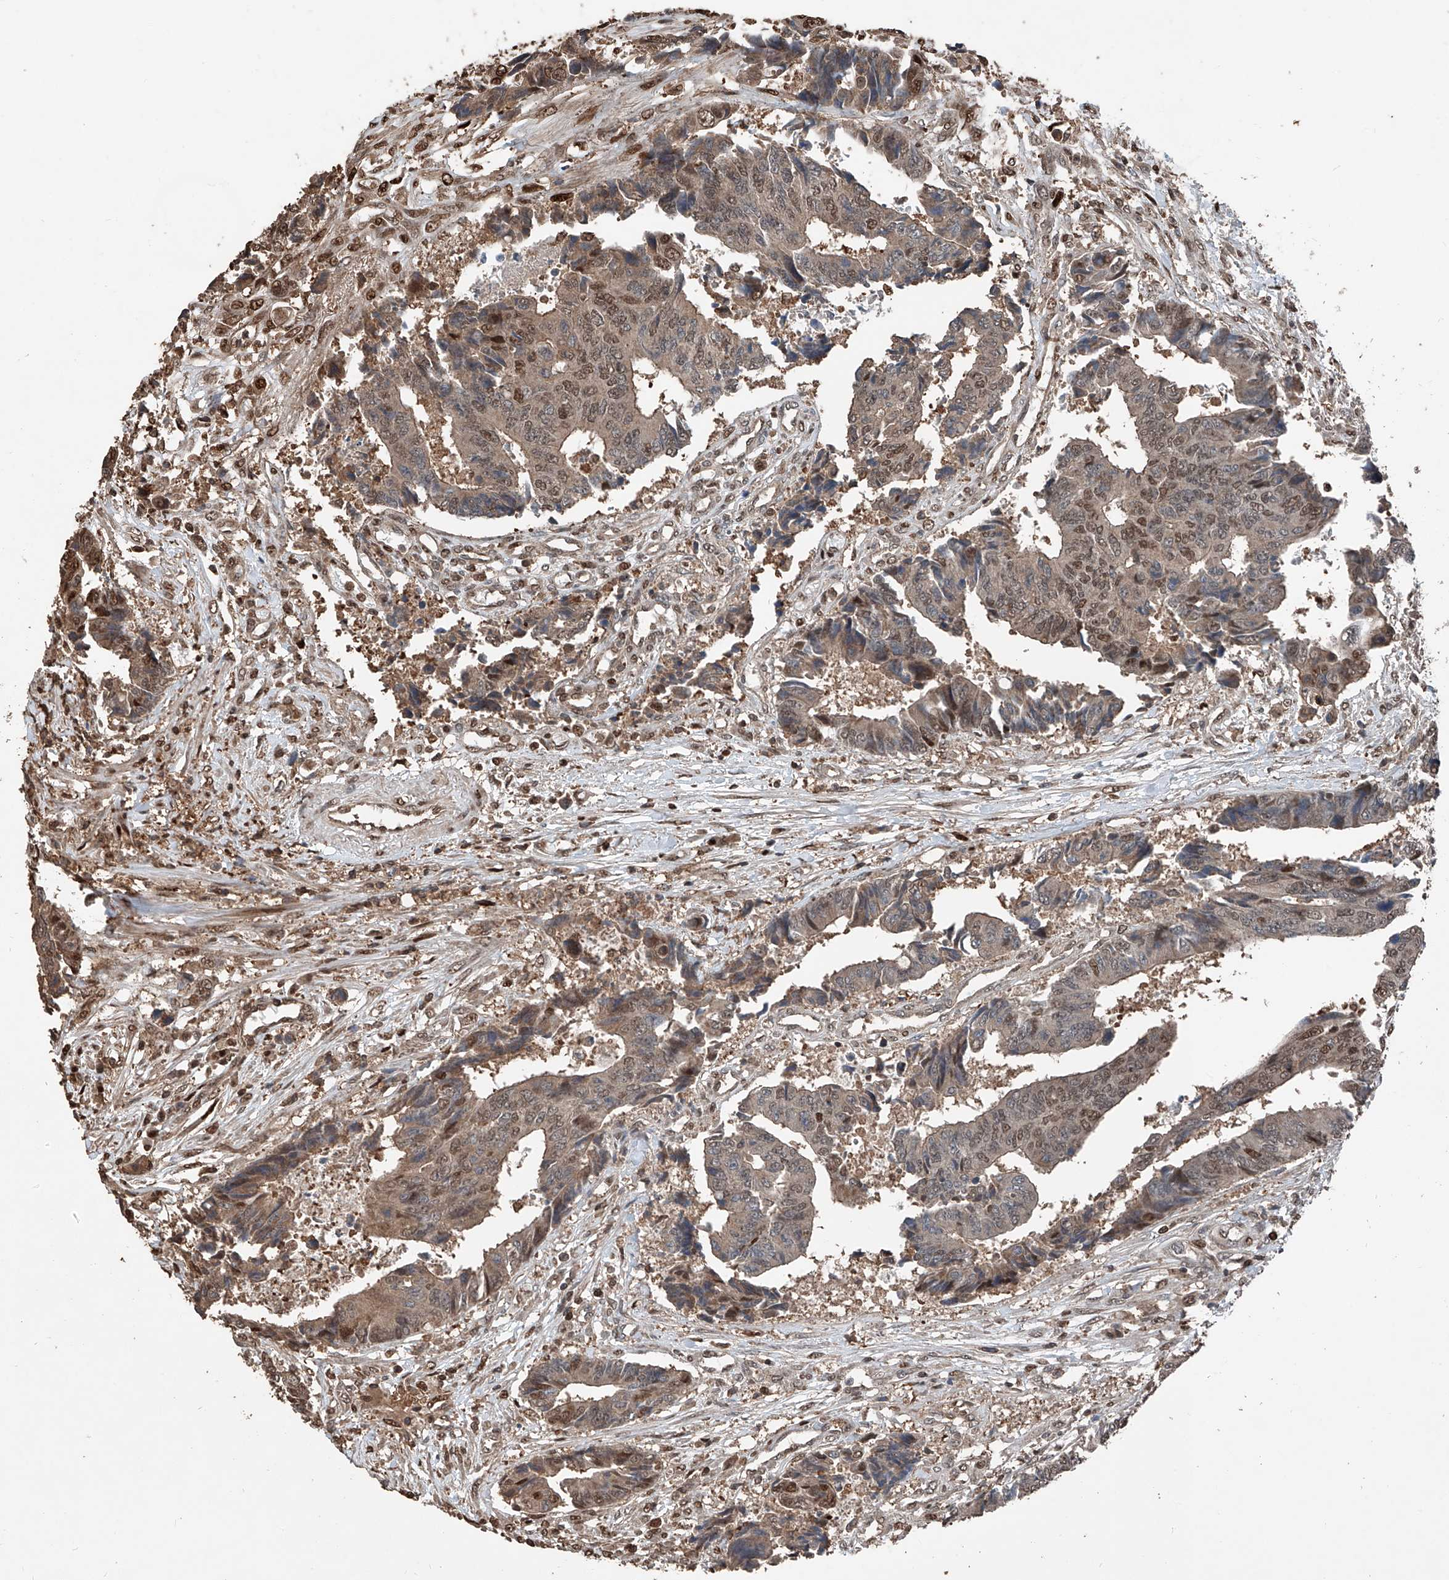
{"staining": {"intensity": "moderate", "quantity": "25%-75%", "location": "cytoplasmic/membranous,nuclear"}, "tissue": "colorectal cancer", "cell_type": "Tumor cells", "image_type": "cancer", "snomed": [{"axis": "morphology", "description": "Adenocarcinoma, NOS"}, {"axis": "topography", "description": "Rectum"}], "caption": "Approximately 25%-75% of tumor cells in adenocarcinoma (colorectal) show moderate cytoplasmic/membranous and nuclear protein expression as visualized by brown immunohistochemical staining.", "gene": "RMND1", "patient": {"sex": "male", "age": 84}}